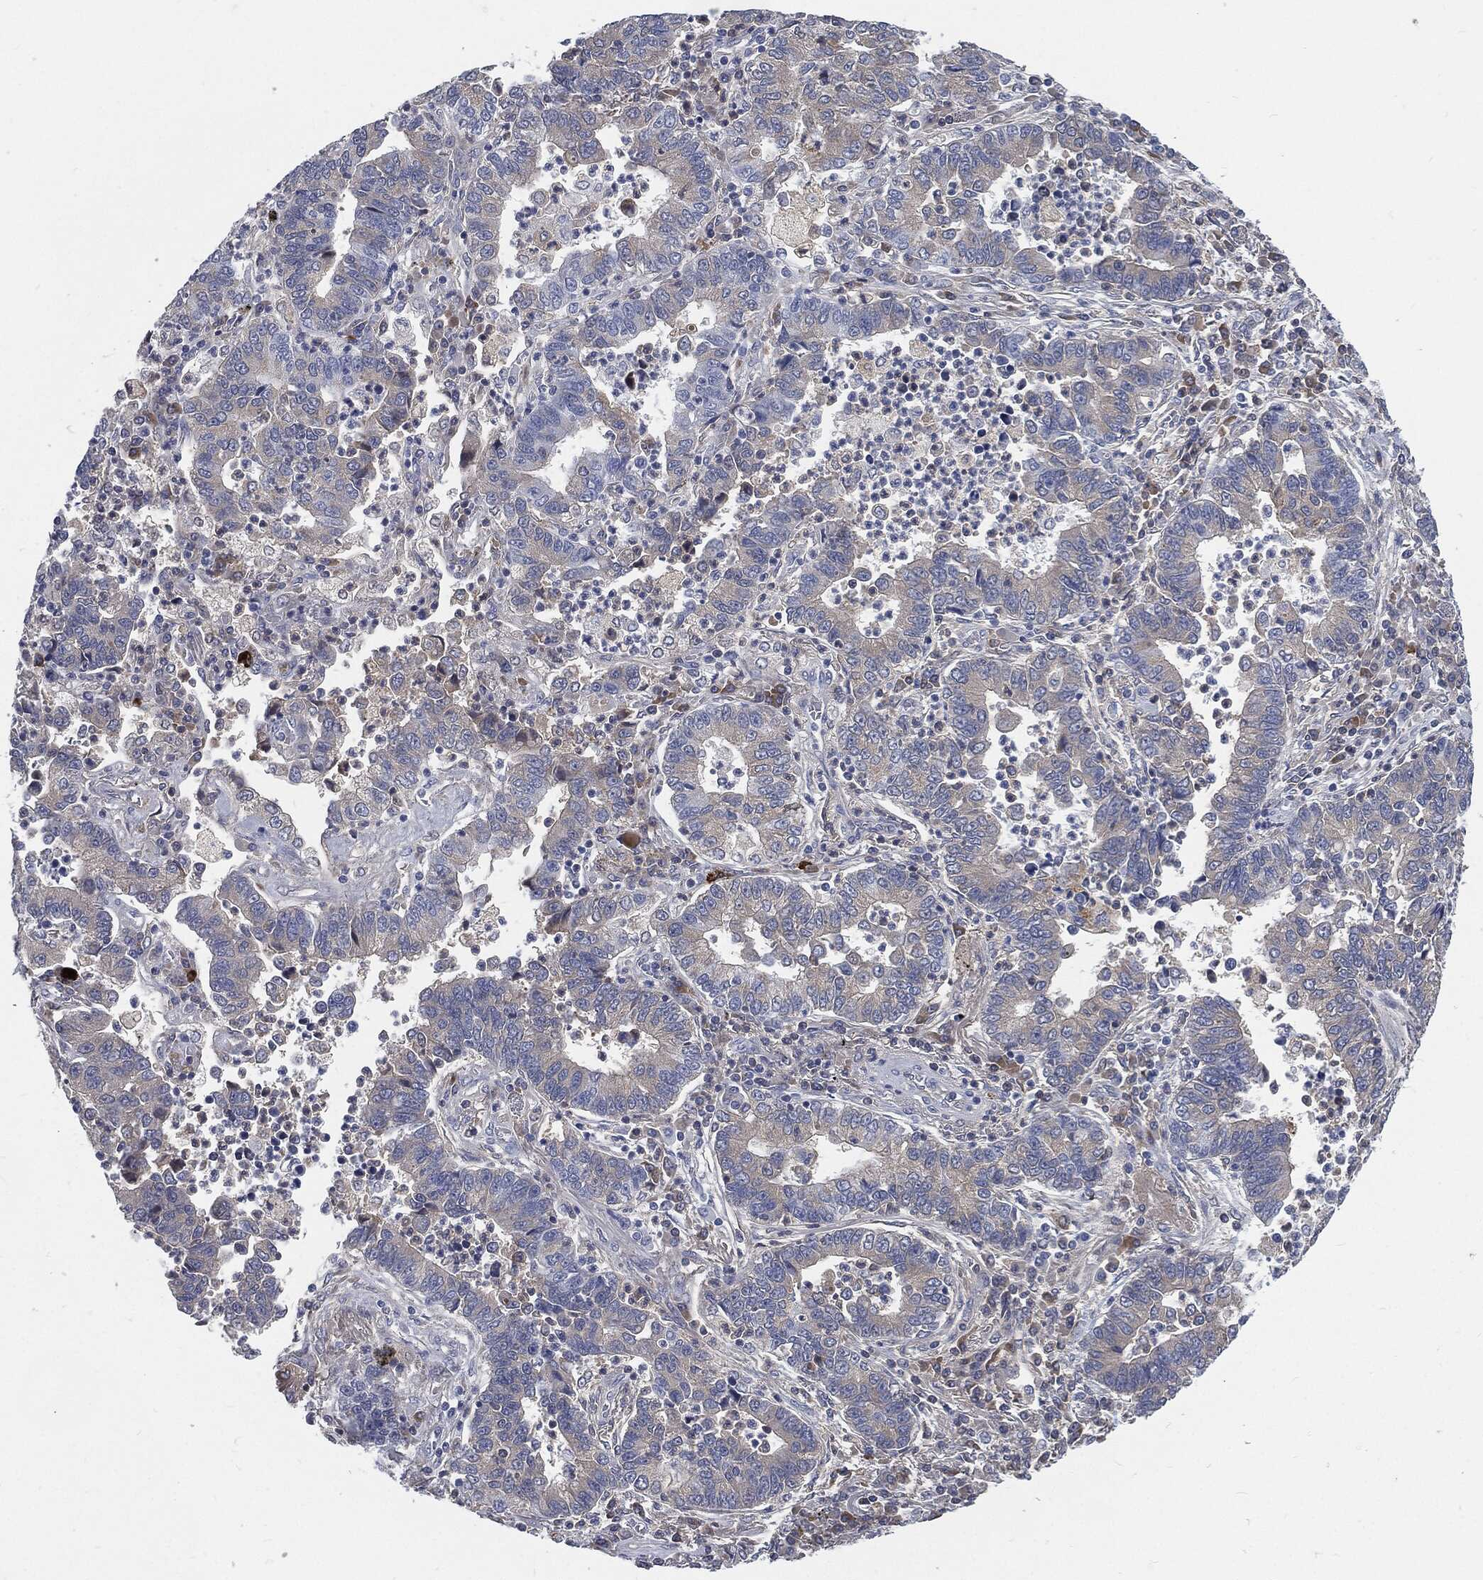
{"staining": {"intensity": "weak", "quantity": "<25%", "location": "cytoplasmic/membranous"}, "tissue": "lung cancer", "cell_type": "Tumor cells", "image_type": "cancer", "snomed": [{"axis": "morphology", "description": "Adenocarcinoma, NOS"}, {"axis": "topography", "description": "Lung"}], "caption": "Immunohistochemistry of lung adenocarcinoma reveals no staining in tumor cells. The staining was performed using DAB to visualize the protein expression in brown, while the nuclei were stained in blue with hematoxylin (Magnification: 20x).", "gene": "MST1", "patient": {"sex": "female", "age": 57}}